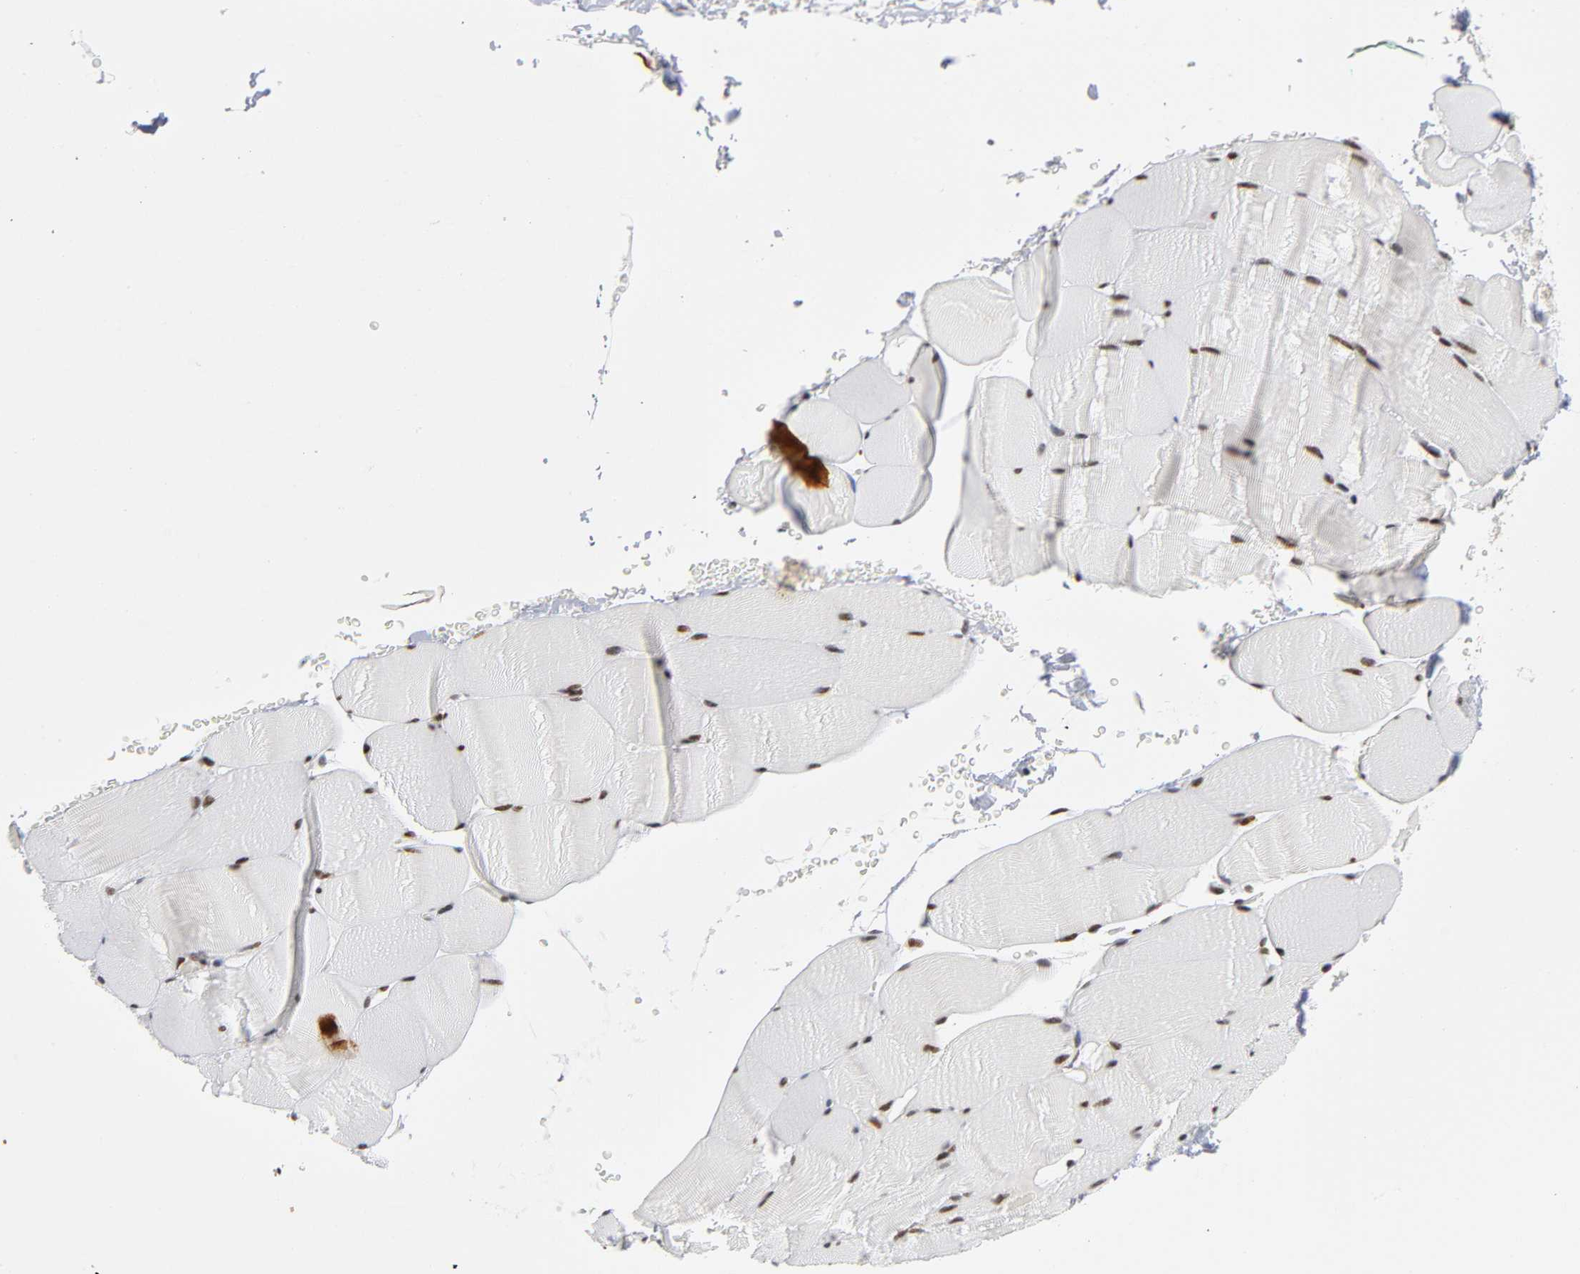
{"staining": {"intensity": "strong", "quantity": ">75%", "location": "nuclear"}, "tissue": "skeletal muscle", "cell_type": "Myocytes", "image_type": "normal", "snomed": [{"axis": "morphology", "description": "Normal tissue, NOS"}, {"axis": "topography", "description": "Skeletal muscle"}], "caption": "Protein staining displays strong nuclear expression in approximately >75% of myocytes in benign skeletal muscle. The staining is performed using DAB brown chromogen to label protein expression. The nuclei are counter-stained blue using hematoxylin.", "gene": "CREBBP", "patient": {"sex": "male", "age": 62}}